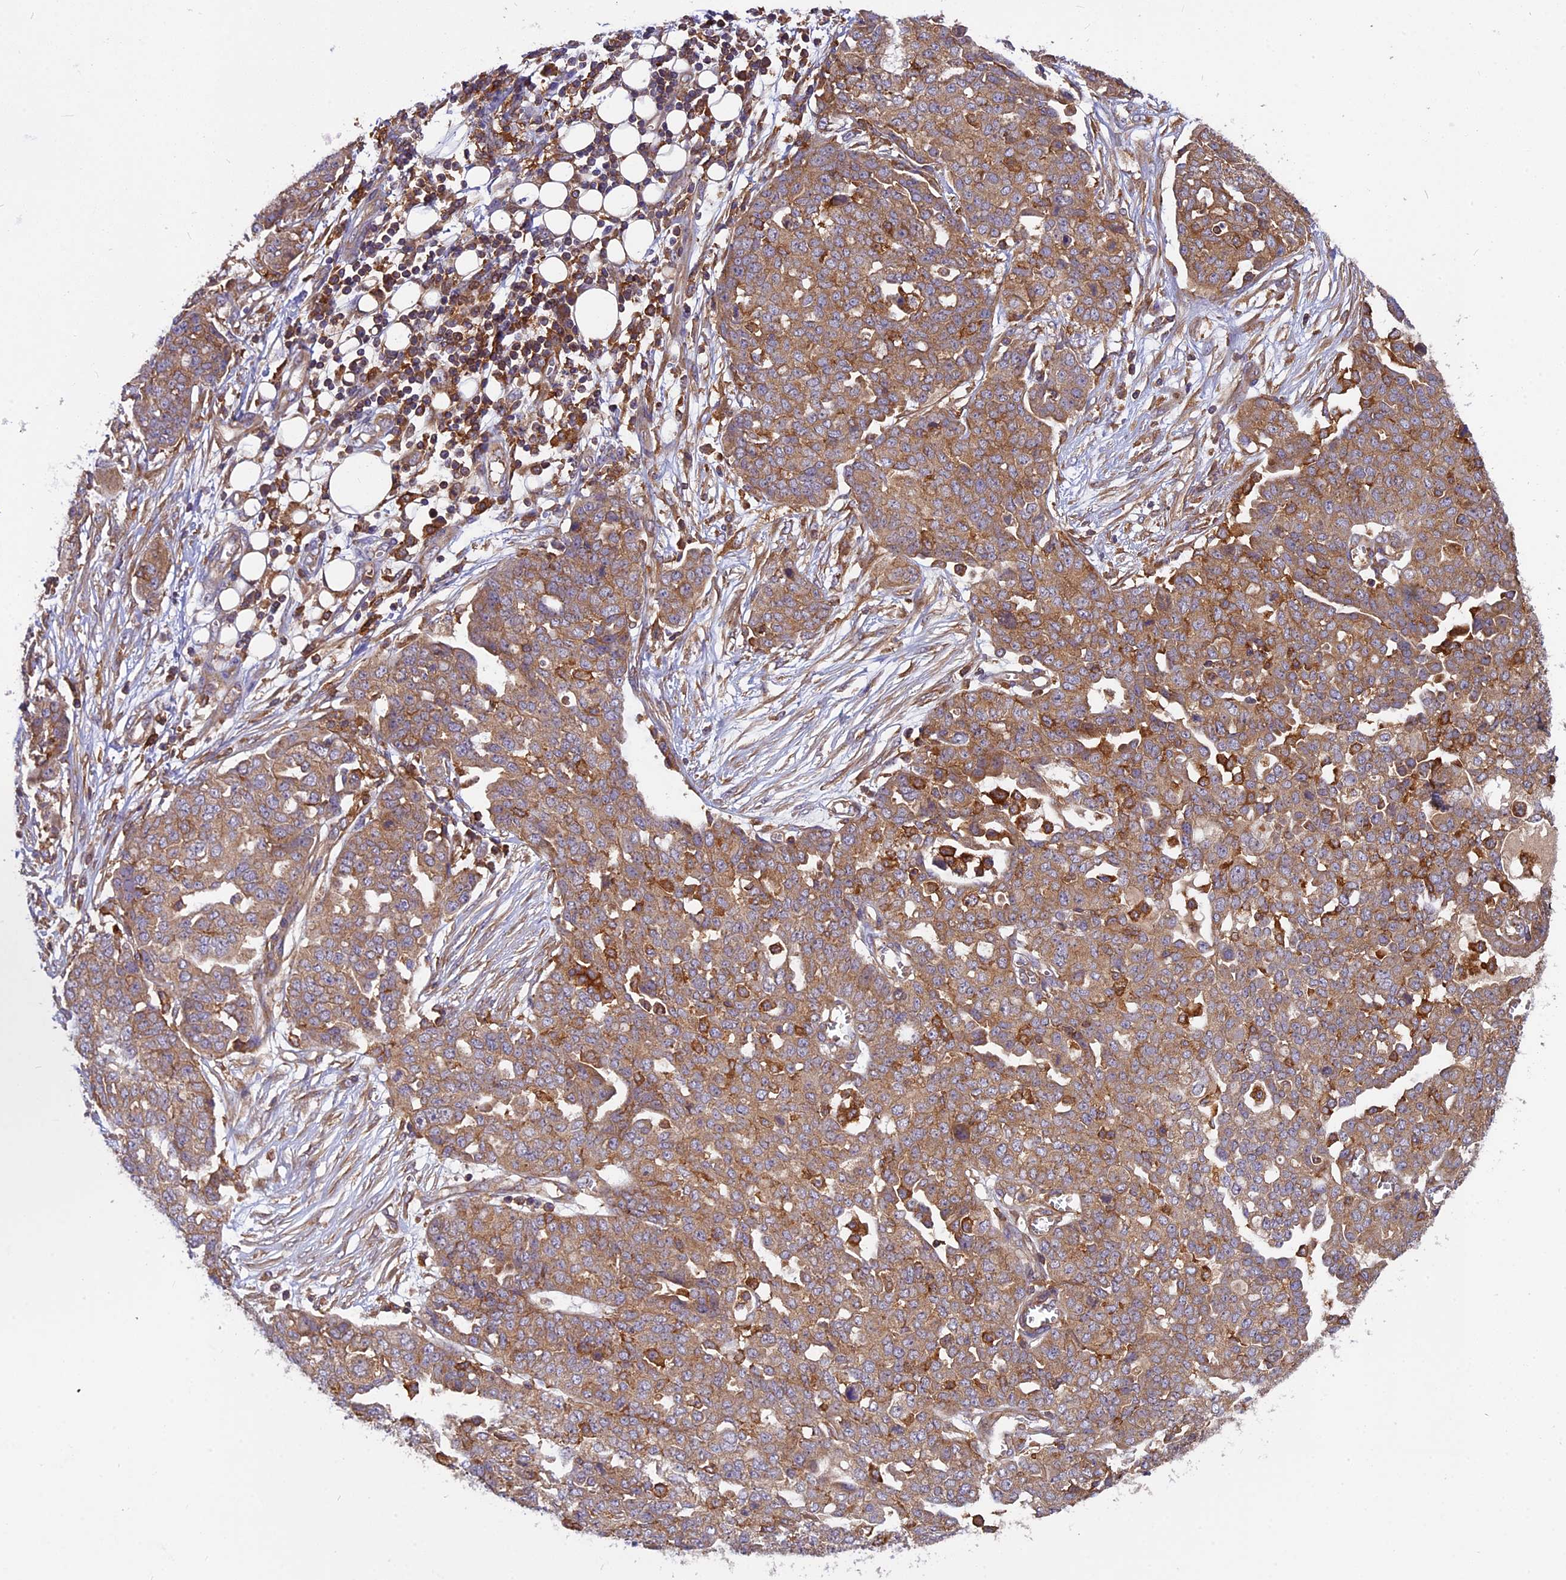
{"staining": {"intensity": "moderate", "quantity": ">75%", "location": "cytoplasmic/membranous"}, "tissue": "ovarian cancer", "cell_type": "Tumor cells", "image_type": "cancer", "snomed": [{"axis": "morphology", "description": "Cystadenocarcinoma, serous, NOS"}, {"axis": "topography", "description": "Soft tissue"}, {"axis": "topography", "description": "Ovary"}], "caption": "Protein staining by immunohistochemistry displays moderate cytoplasmic/membranous positivity in approximately >75% of tumor cells in ovarian cancer (serous cystadenocarcinoma).", "gene": "MYO9B", "patient": {"sex": "female", "age": 57}}